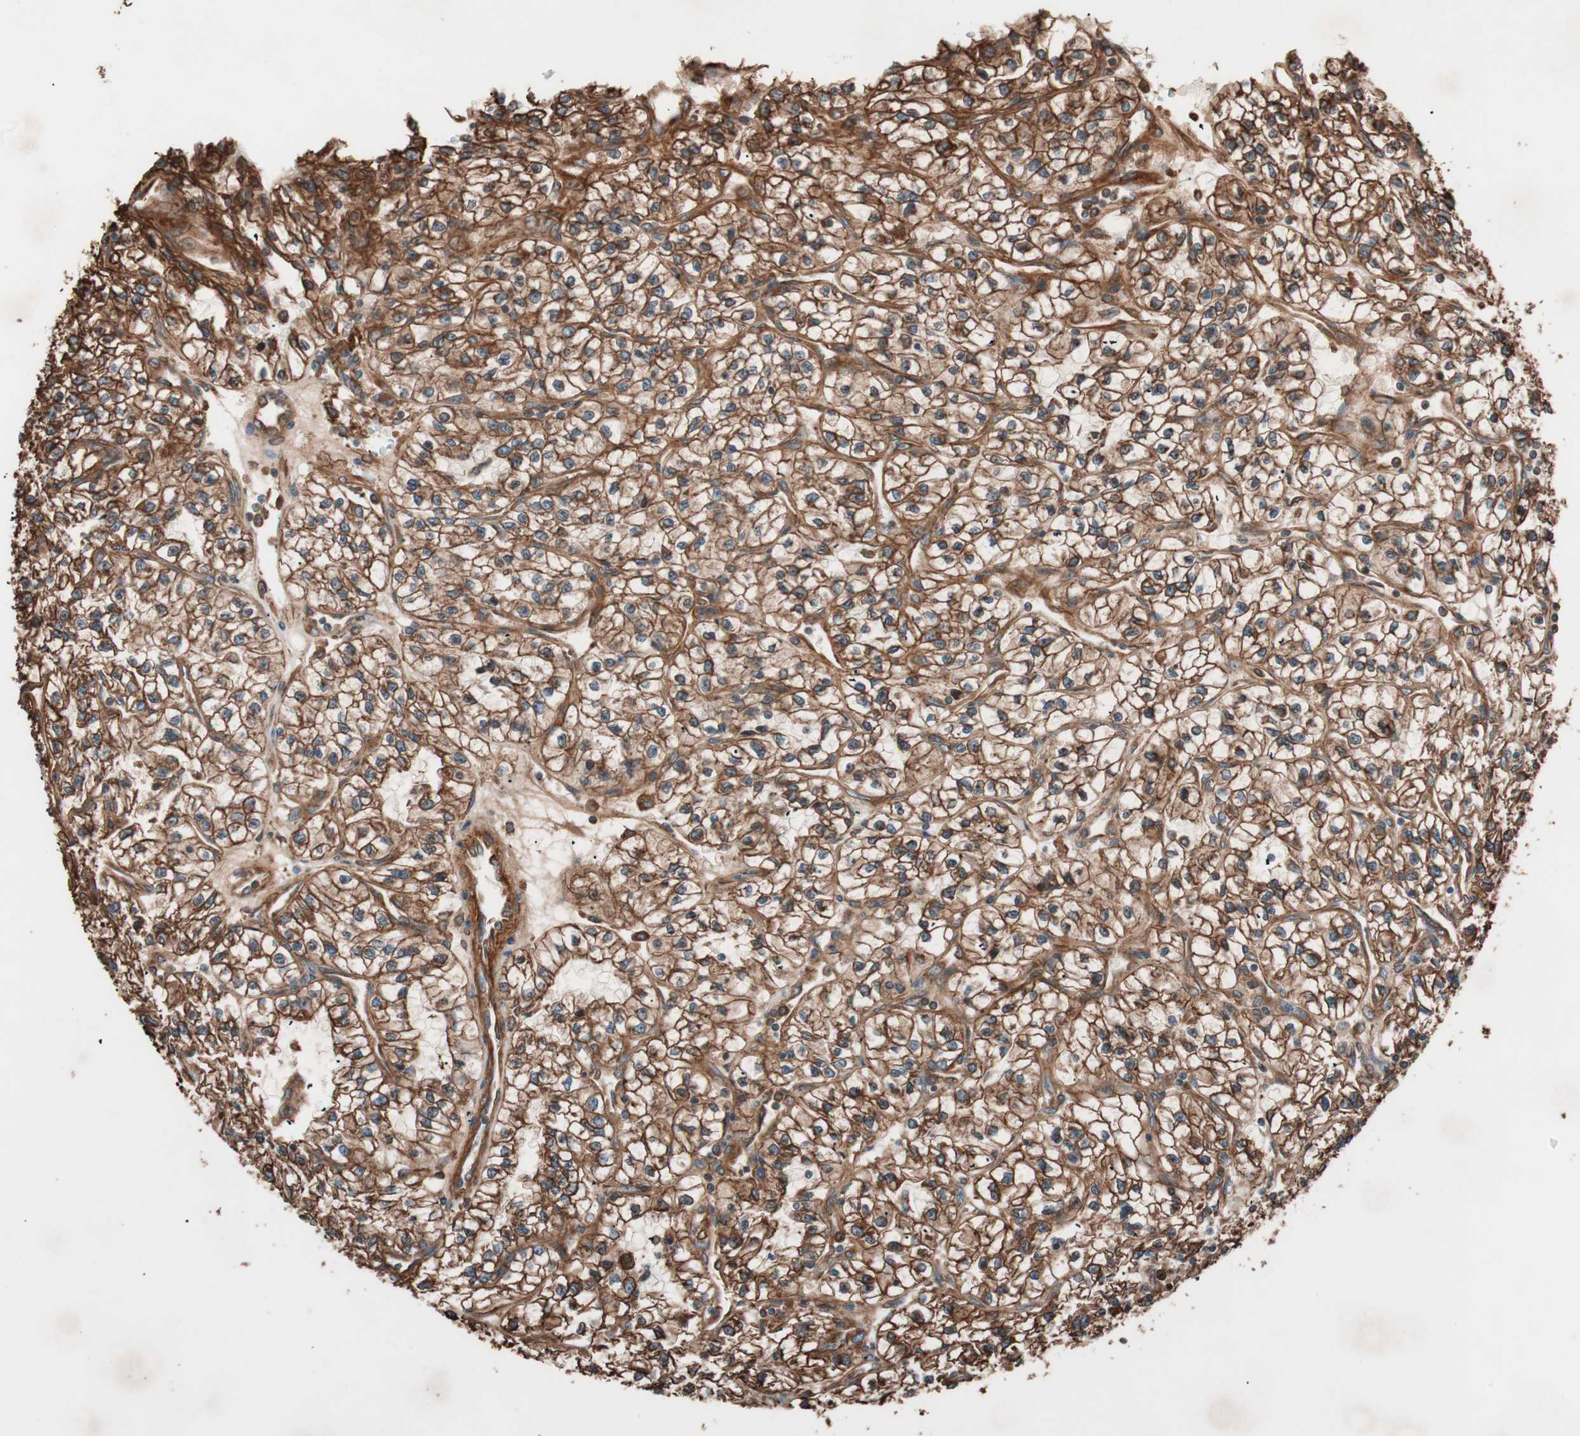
{"staining": {"intensity": "strong", "quantity": ">75%", "location": "cytoplasmic/membranous"}, "tissue": "renal cancer", "cell_type": "Tumor cells", "image_type": "cancer", "snomed": [{"axis": "morphology", "description": "Adenocarcinoma, NOS"}, {"axis": "topography", "description": "Kidney"}], "caption": "IHC (DAB) staining of adenocarcinoma (renal) demonstrates strong cytoplasmic/membranous protein staining in approximately >75% of tumor cells.", "gene": "VEGFA", "patient": {"sex": "female", "age": 57}}